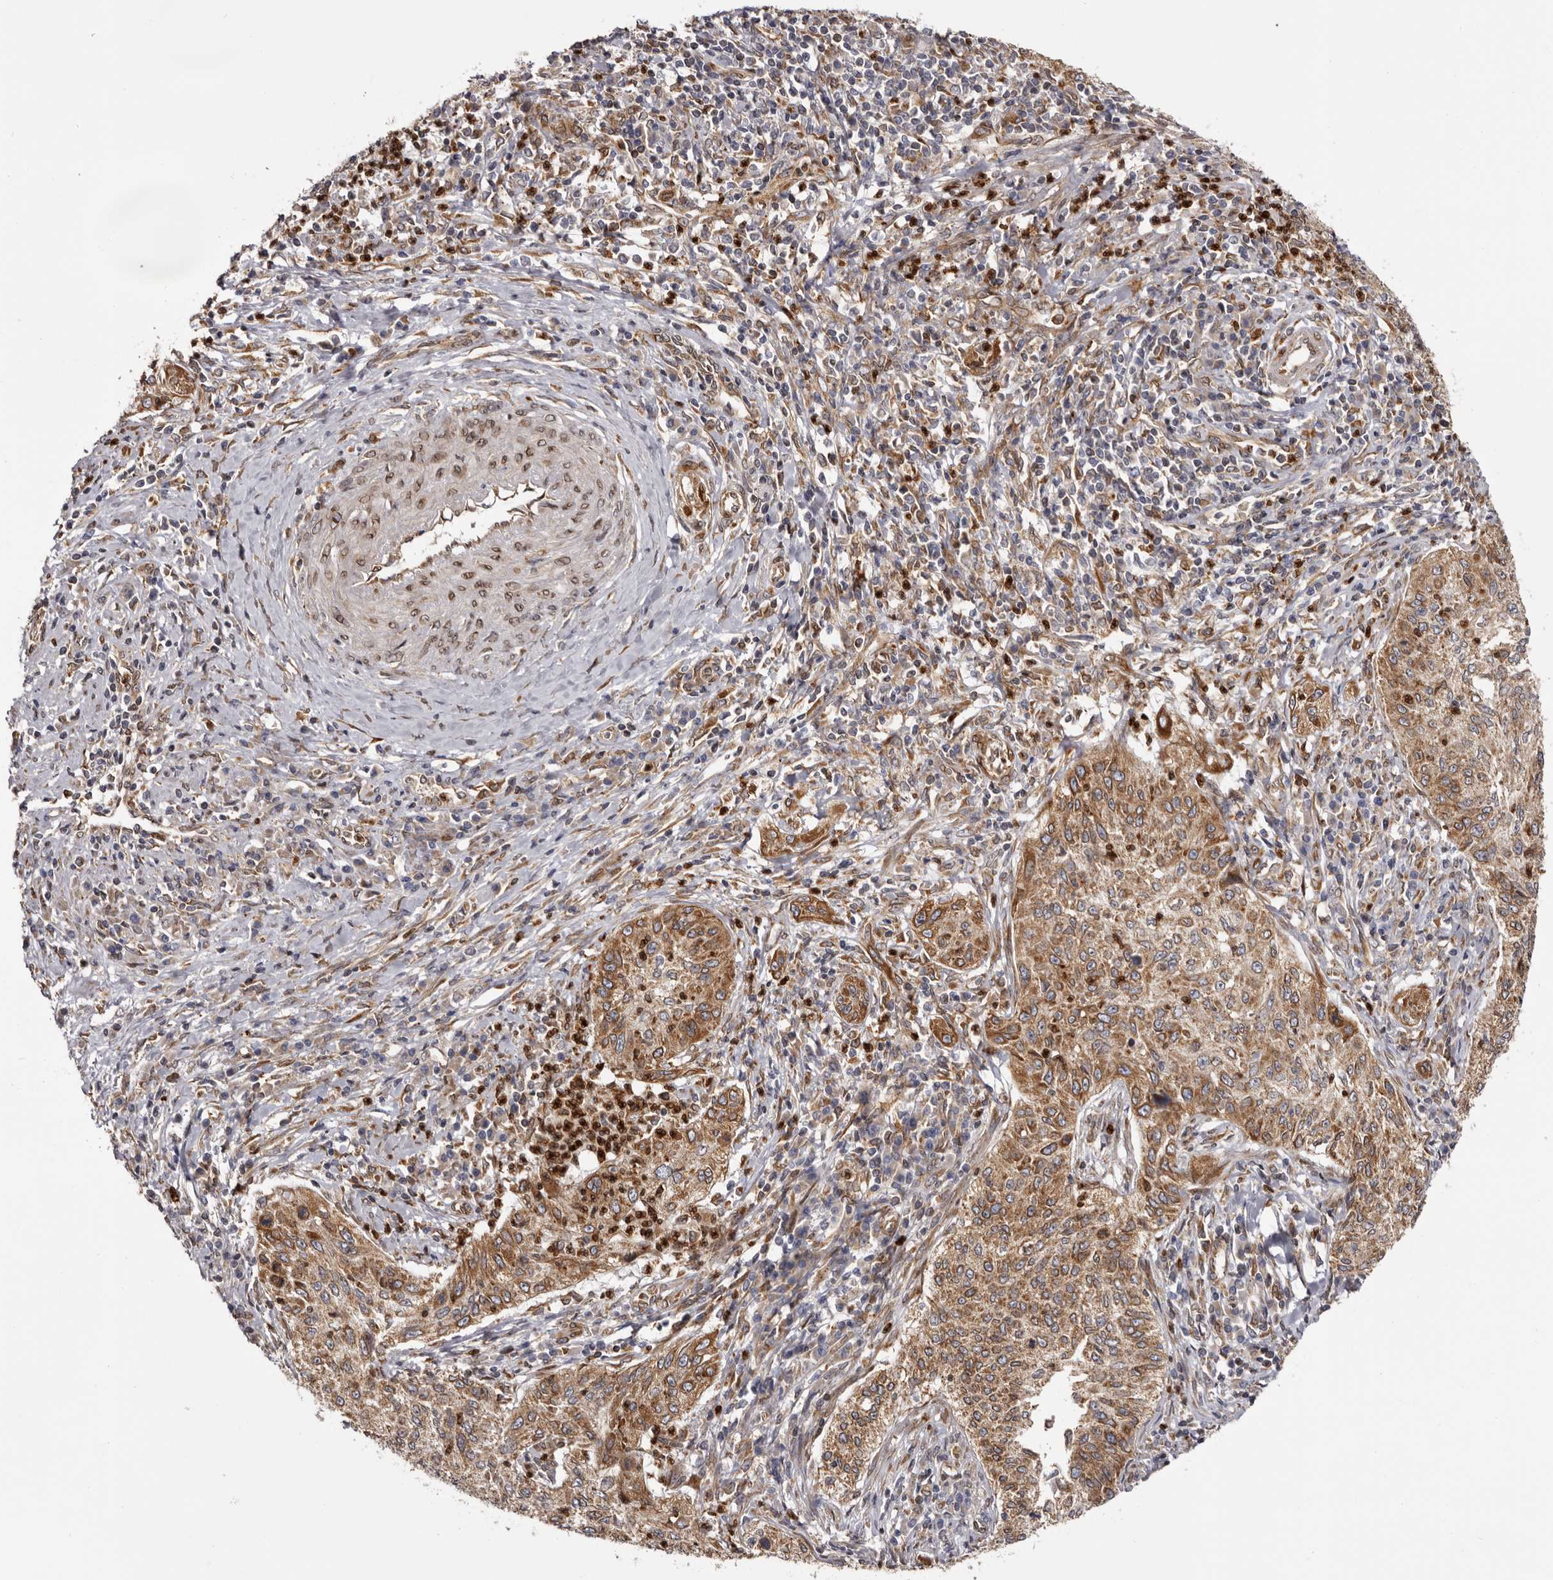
{"staining": {"intensity": "moderate", "quantity": ">75%", "location": "cytoplasmic/membranous"}, "tissue": "cervical cancer", "cell_type": "Tumor cells", "image_type": "cancer", "snomed": [{"axis": "morphology", "description": "Squamous cell carcinoma, NOS"}, {"axis": "topography", "description": "Cervix"}], "caption": "DAB (3,3'-diaminobenzidine) immunohistochemical staining of cervical squamous cell carcinoma reveals moderate cytoplasmic/membranous protein positivity in about >75% of tumor cells.", "gene": "C4orf3", "patient": {"sex": "female", "age": 30}}